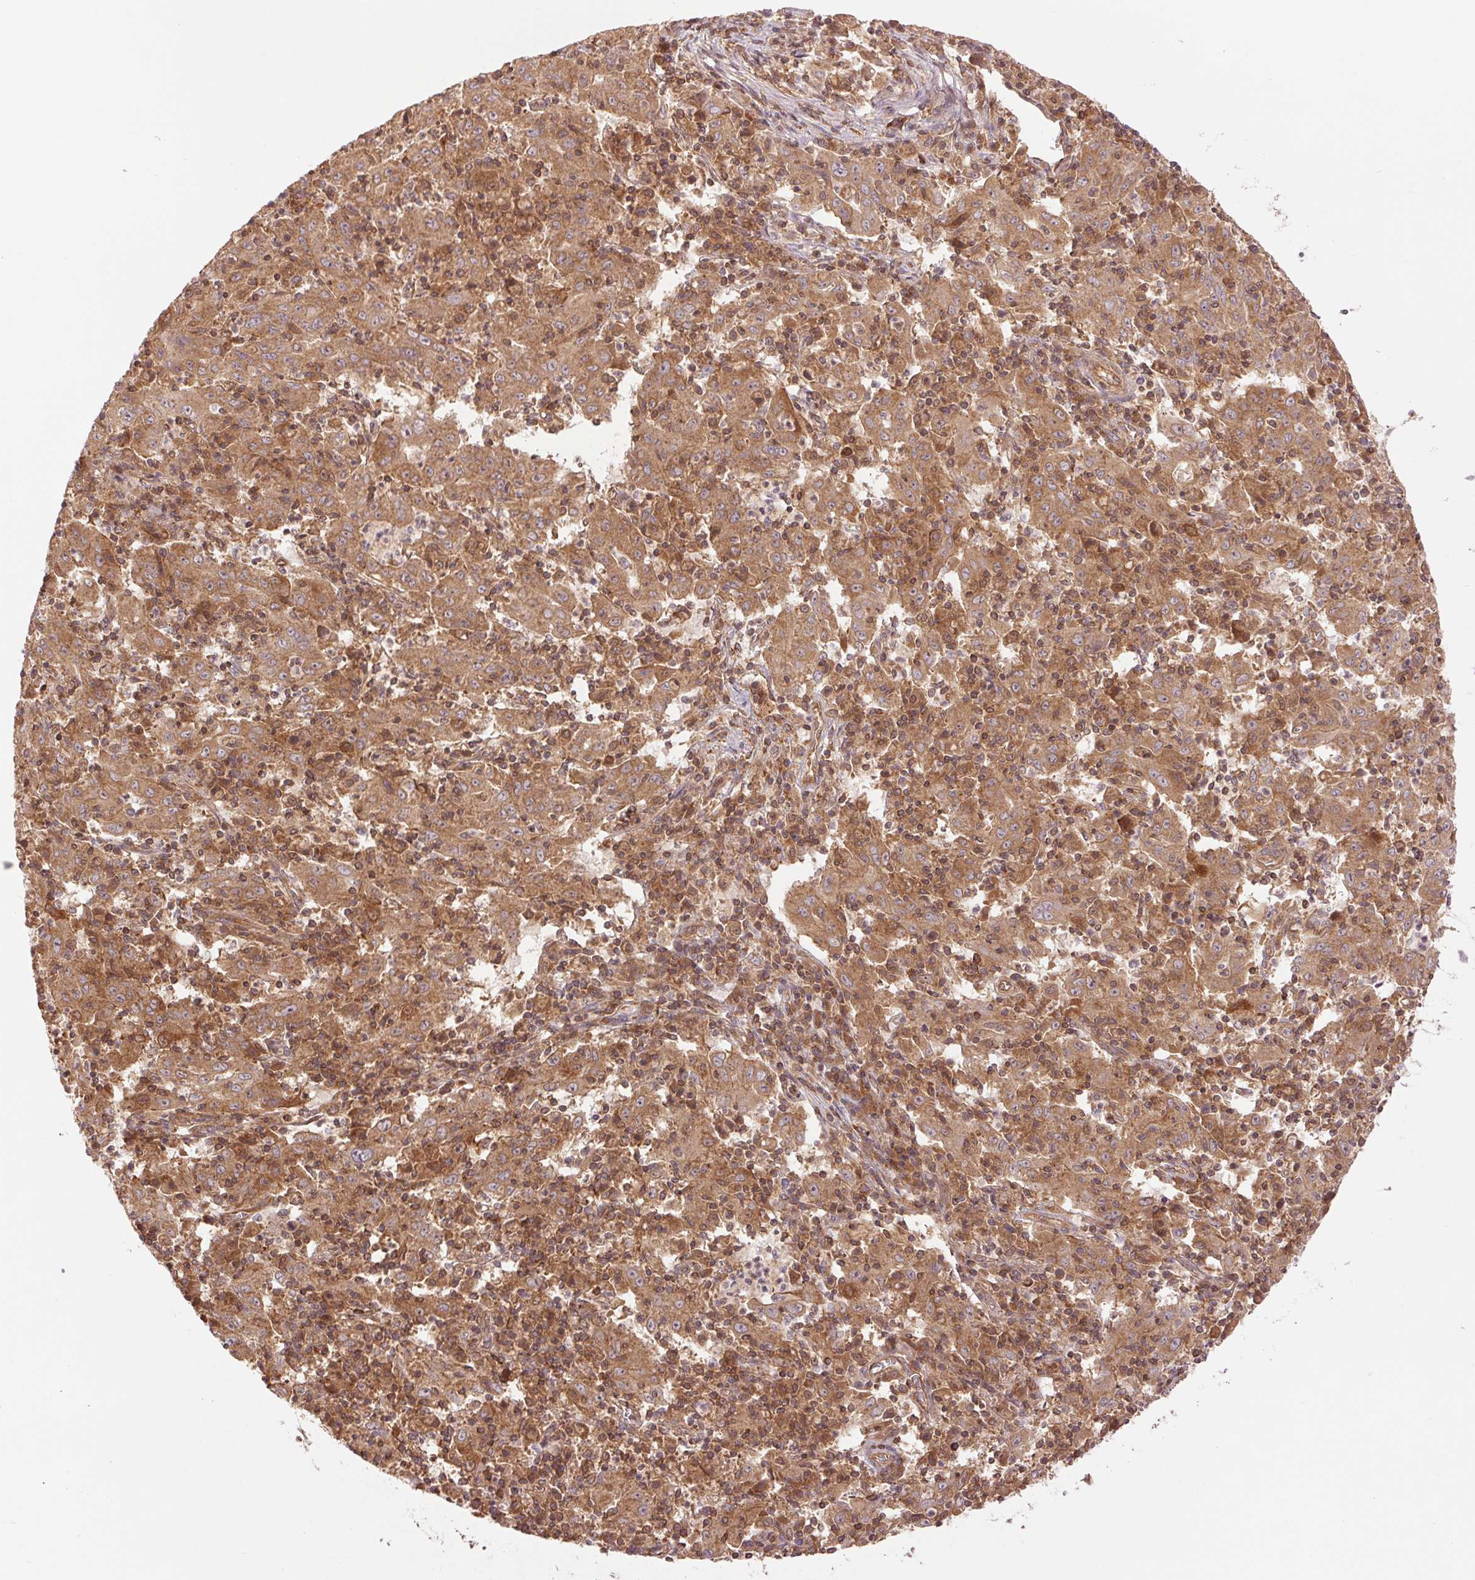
{"staining": {"intensity": "moderate", "quantity": ">75%", "location": "cytoplasmic/membranous"}, "tissue": "pancreatic cancer", "cell_type": "Tumor cells", "image_type": "cancer", "snomed": [{"axis": "morphology", "description": "Adenocarcinoma, NOS"}, {"axis": "topography", "description": "Pancreas"}], "caption": "IHC (DAB (3,3'-diaminobenzidine)) staining of human pancreatic cancer (adenocarcinoma) demonstrates moderate cytoplasmic/membranous protein positivity in about >75% of tumor cells.", "gene": "STARD7", "patient": {"sex": "male", "age": 63}}